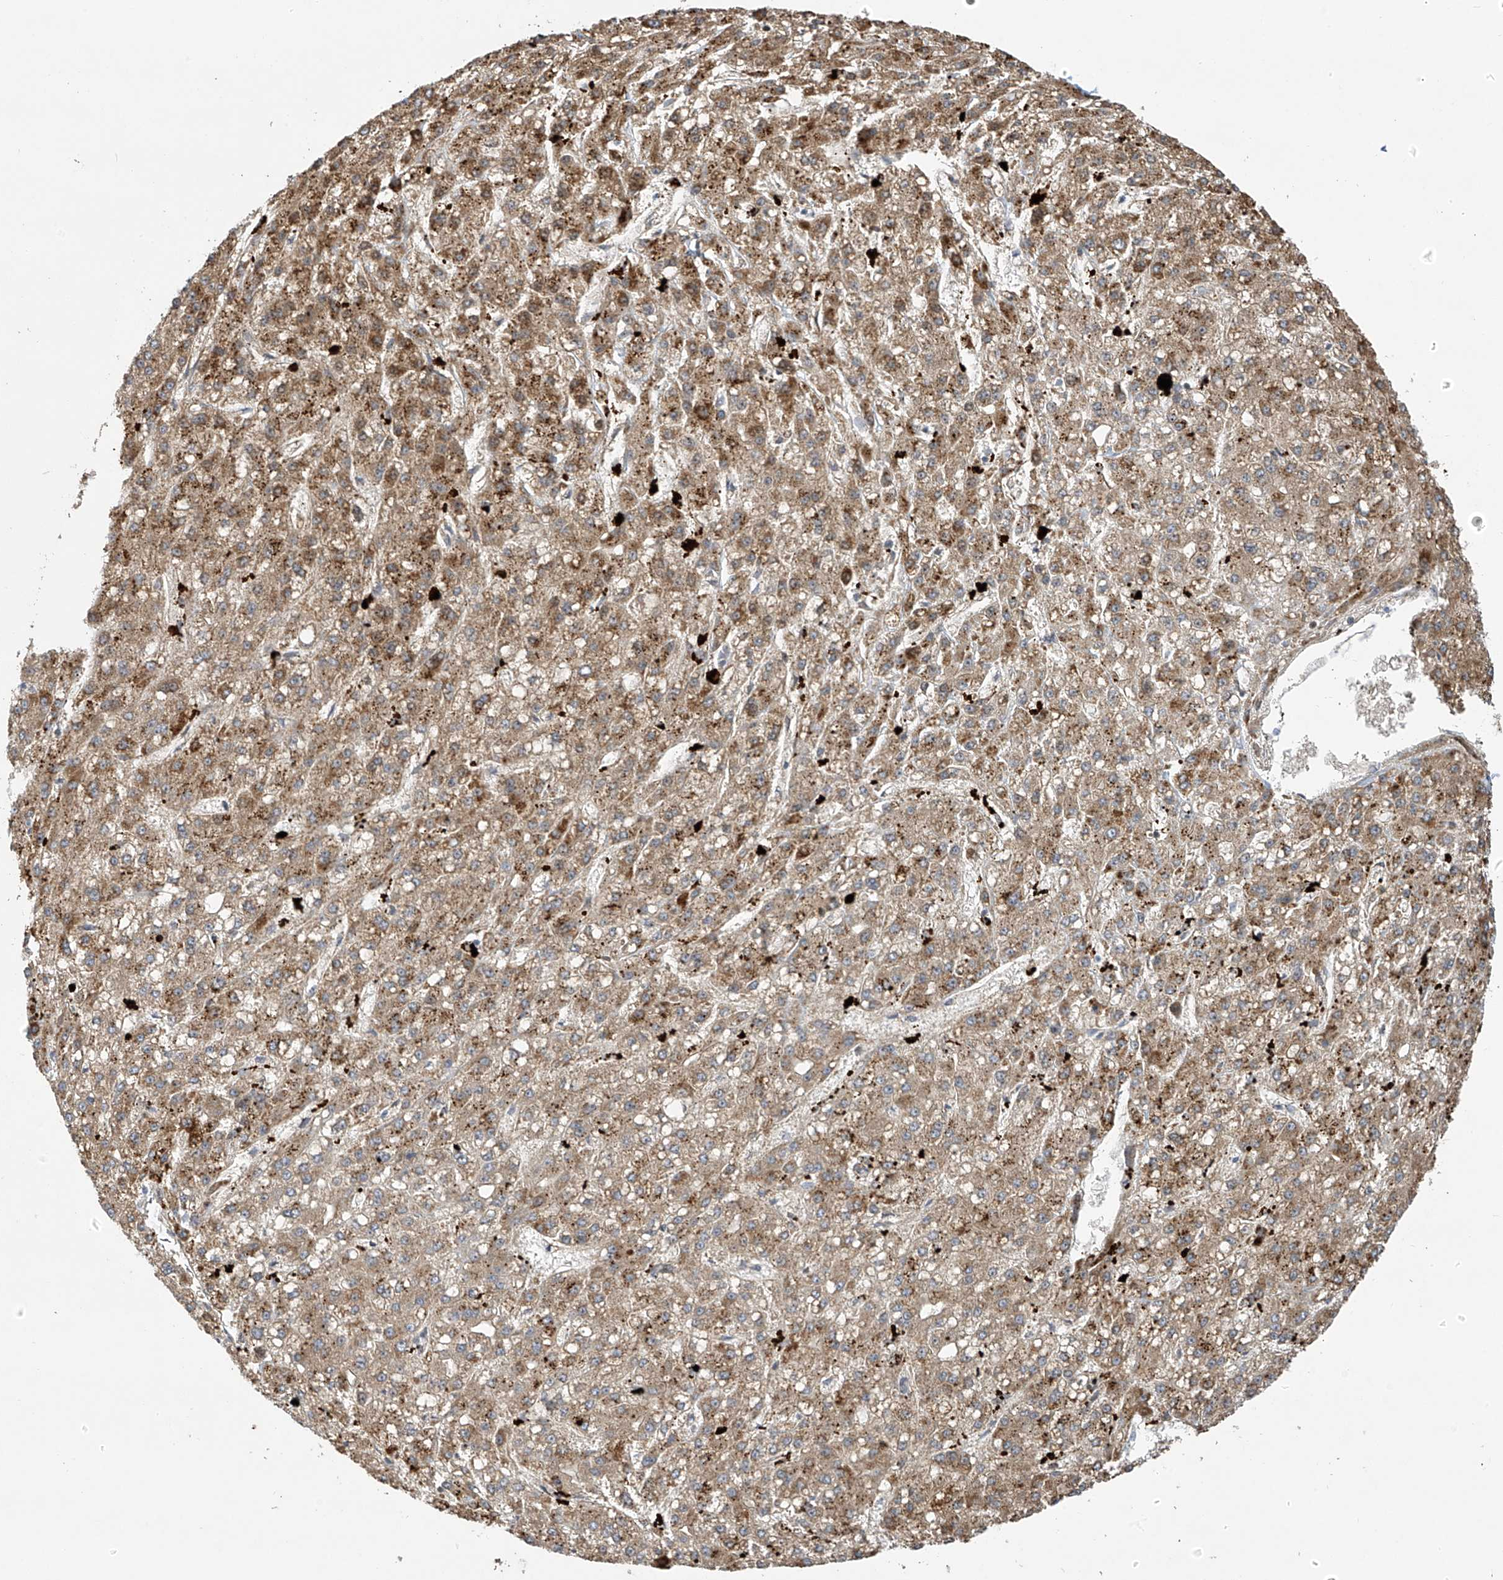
{"staining": {"intensity": "moderate", "quantity": ">75%", "location": "cytoplasmic/membranous"}, "tissue": "liver cancer", "cell_type": "Tumor cells", "image_type": "cancer", "snomed": [{"axis": "morphology", "description": "Carcinoma, Hepatocellular, NOS"}, {"axis": "topography", "description": "Liver"}], "caption": "Protein staining exhibits moderate cytoplasmic/membranous expression in about >75% of tumor cells in hepatocellular carcinoma (liver). Using DAB (brown) and hematoxylin (blue) stains, captured at high magnification using brightfield microscopy.", "gene": "ZNF641", "patient": {"sex": "male", "age": 67}}